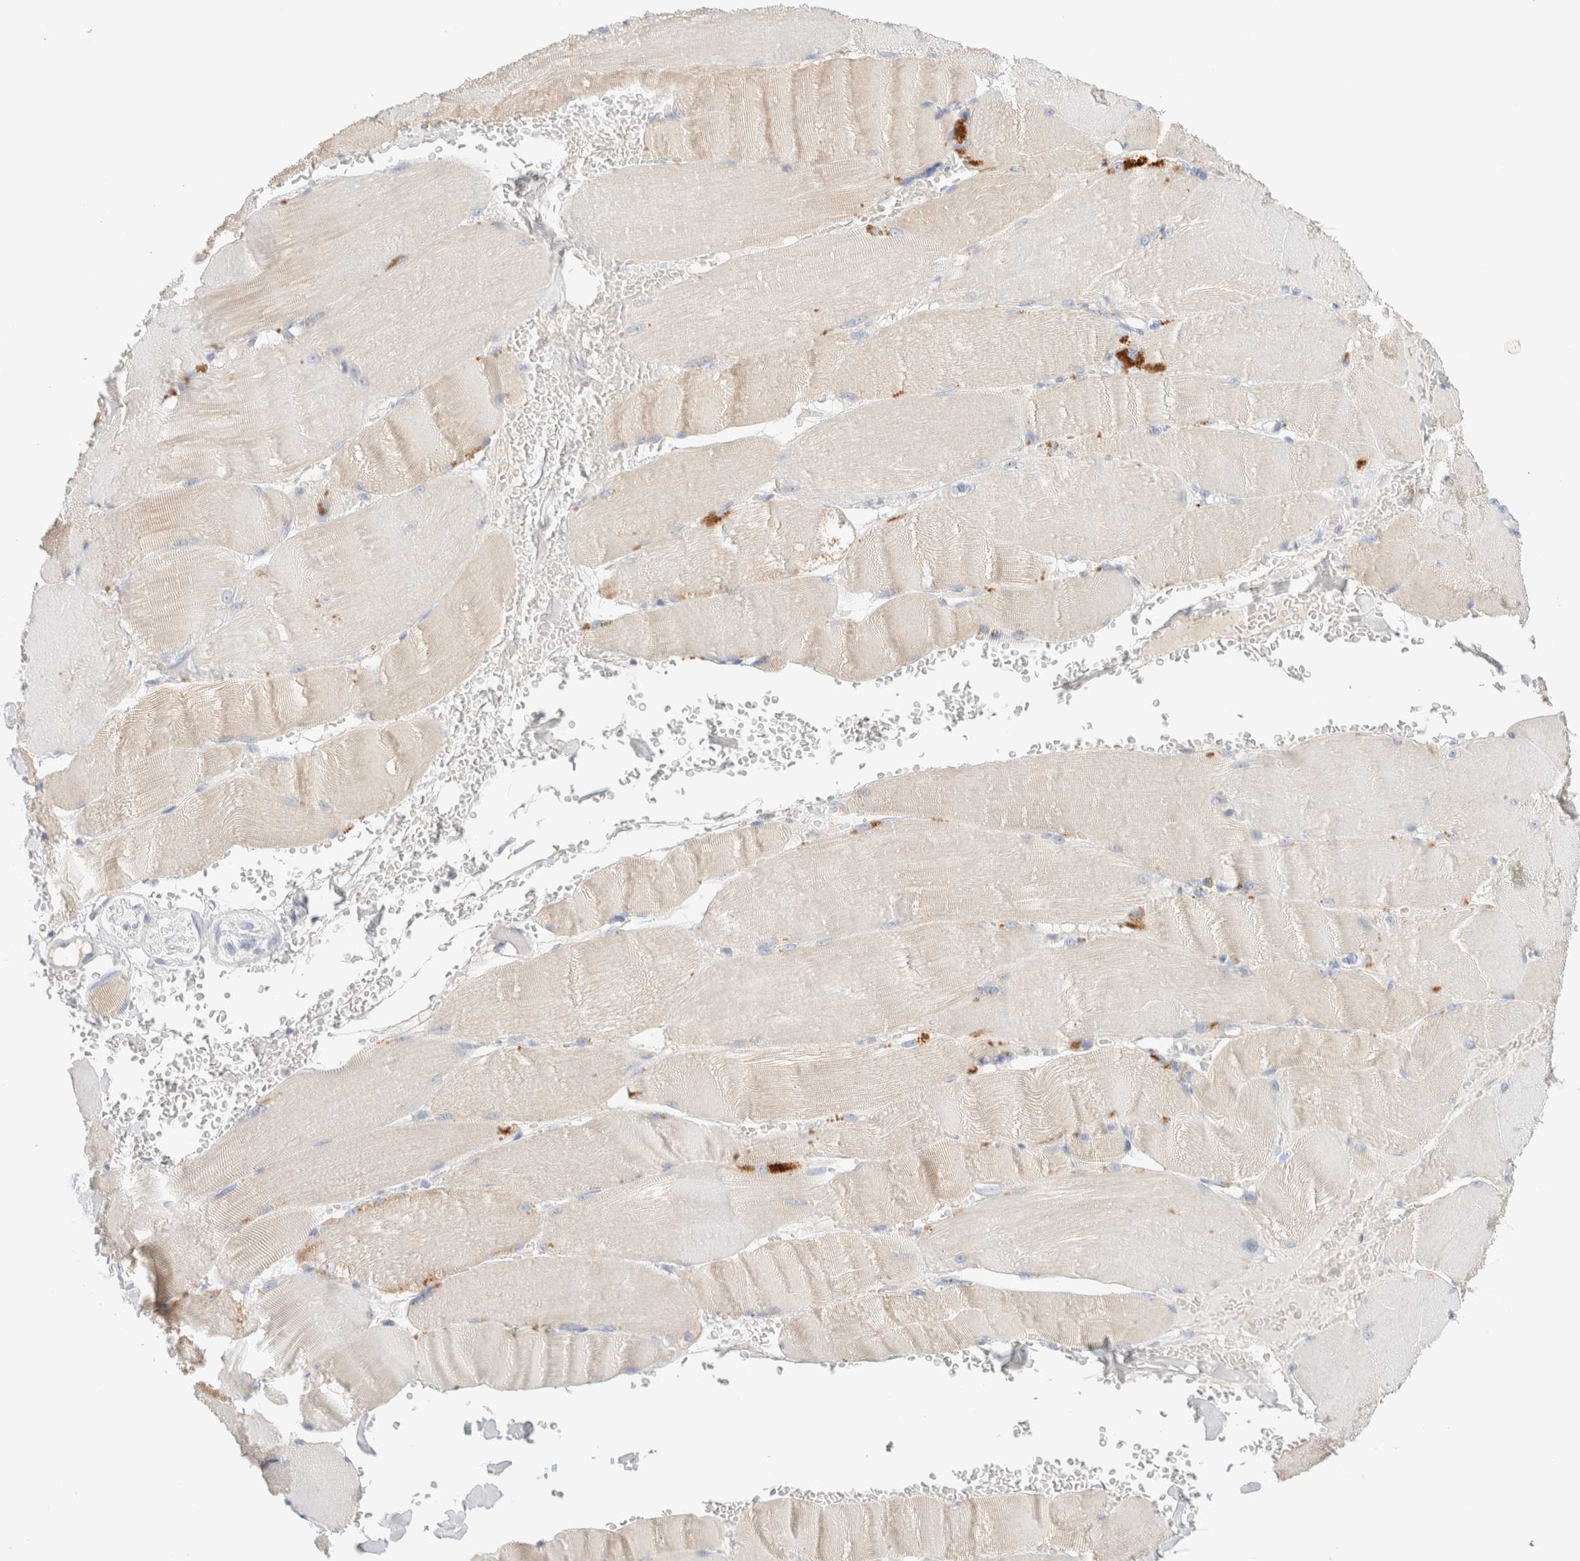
{"staining": {"intensity": "weak", "quantity": "25%-75%", "location": "cytoplasmic/membranous"}, "tissue": "skeletal muscle", "cell_type": "Myocytes", "image_type": "normal", "snomed": [{"axis": "morphology", "description": "Normal tissue, NOS"}, {"axis": "topography", "description": "Skin"}, {"axis": "topography", "description": "Skeletal muscle"}], "caption": "A low amount of weak cytoplasmic/membranous positivity is appreciated in approximately 25%-75% of myocytes in normal skeletal muscle. (IHC, brightfield microscopy, high magnification).", "gene": "HEXD", "patient": {"sex": "male", "age": 83}}